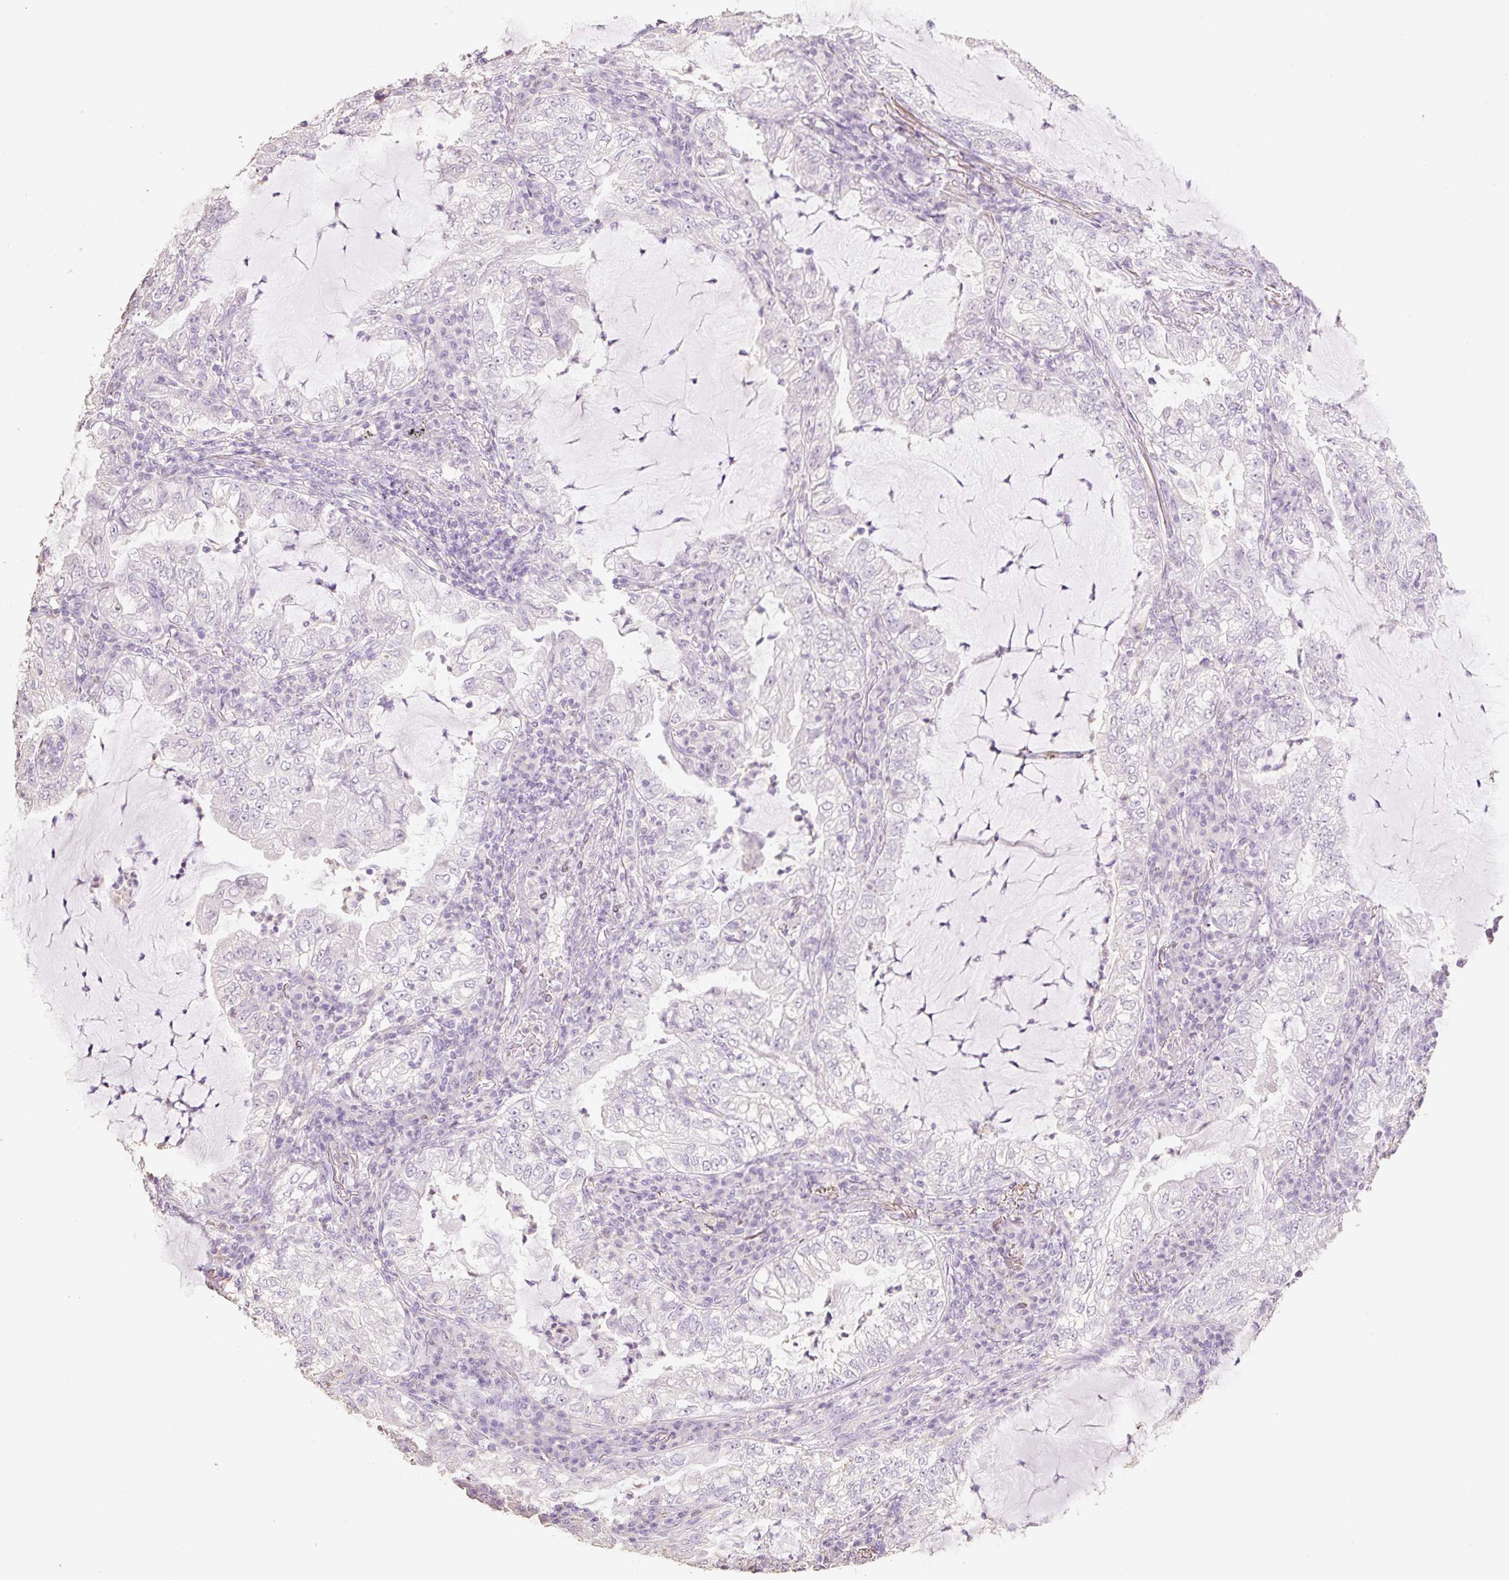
{"staining": {"intensity": "negative", "quantity": "none", "location": "none"}, "tissue": "lung cancer", "cell_type": "Tumor cells", "image_type": "cancer", "snomed": [{"axis": "morphology", "description": "Adenocarcinoma, NOS"}, {"axis": "topography", "description": "Lung"}], "caption": "Micrograph shows no significant protein staining in tumor cells of lung adenocarcinoma.", "gene": "MBOAT7", "patient": {"sex": "female", "age": 73}}